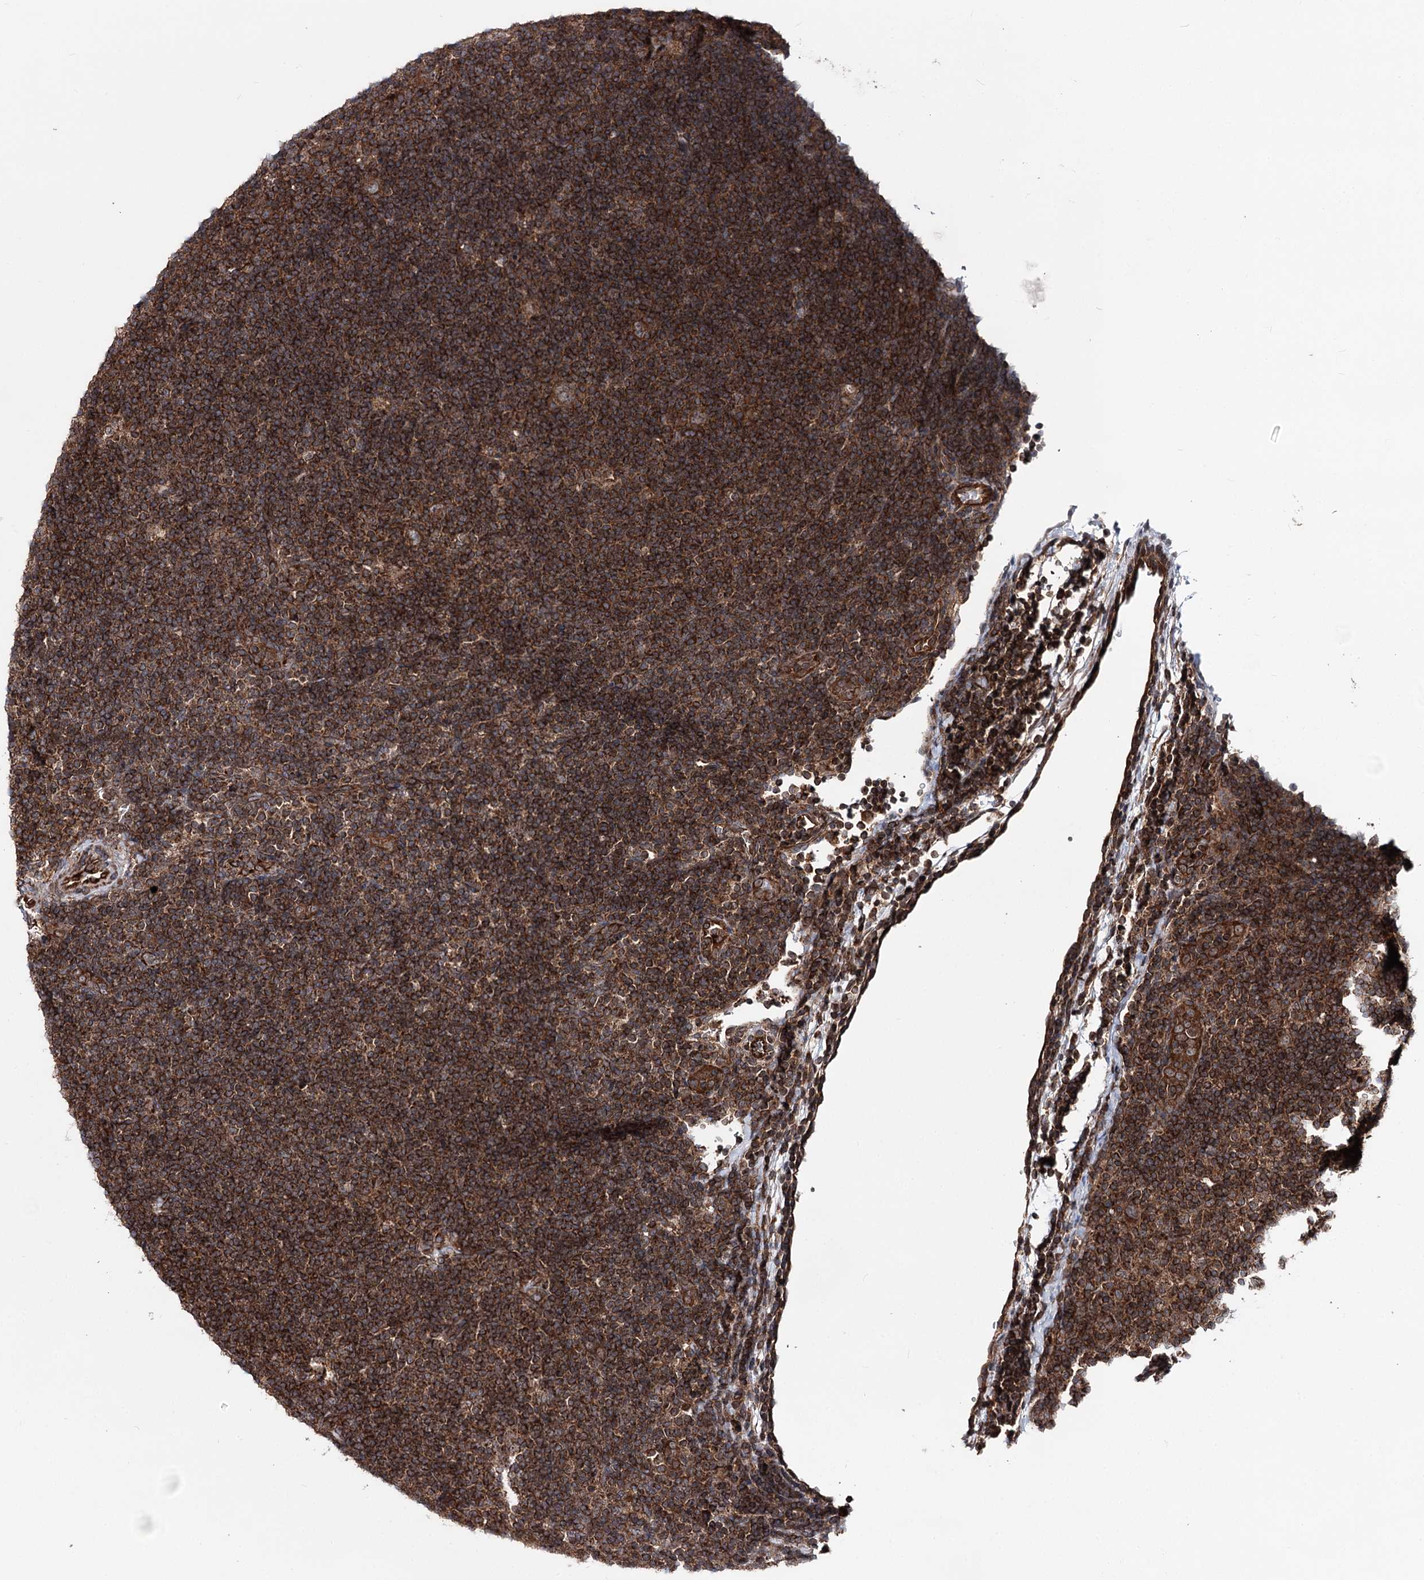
{"staining": {"intensity": "strong", "quantity": ">75%", "location": "cytoplasmic/membranous"}, "tissue": "lymphoma", "cell_type": "Tumor cells", "image_type": "cancer", "snomed": [{"axis": "morphology", "description": "Hodgkin's disease, NOS"}, {"axis": "topography", "description": "Lymph node"}], "caption": "DAB (3,3'-diaminobenzidine) immunohistochemical staining of human Hodgkin's disease reveals strong cytoplasmic/membranous protein expression in approximately >75% of tumor cells.", "gene": "FGFR1OP2", "patient": {"sex": "female", "age": 57}}